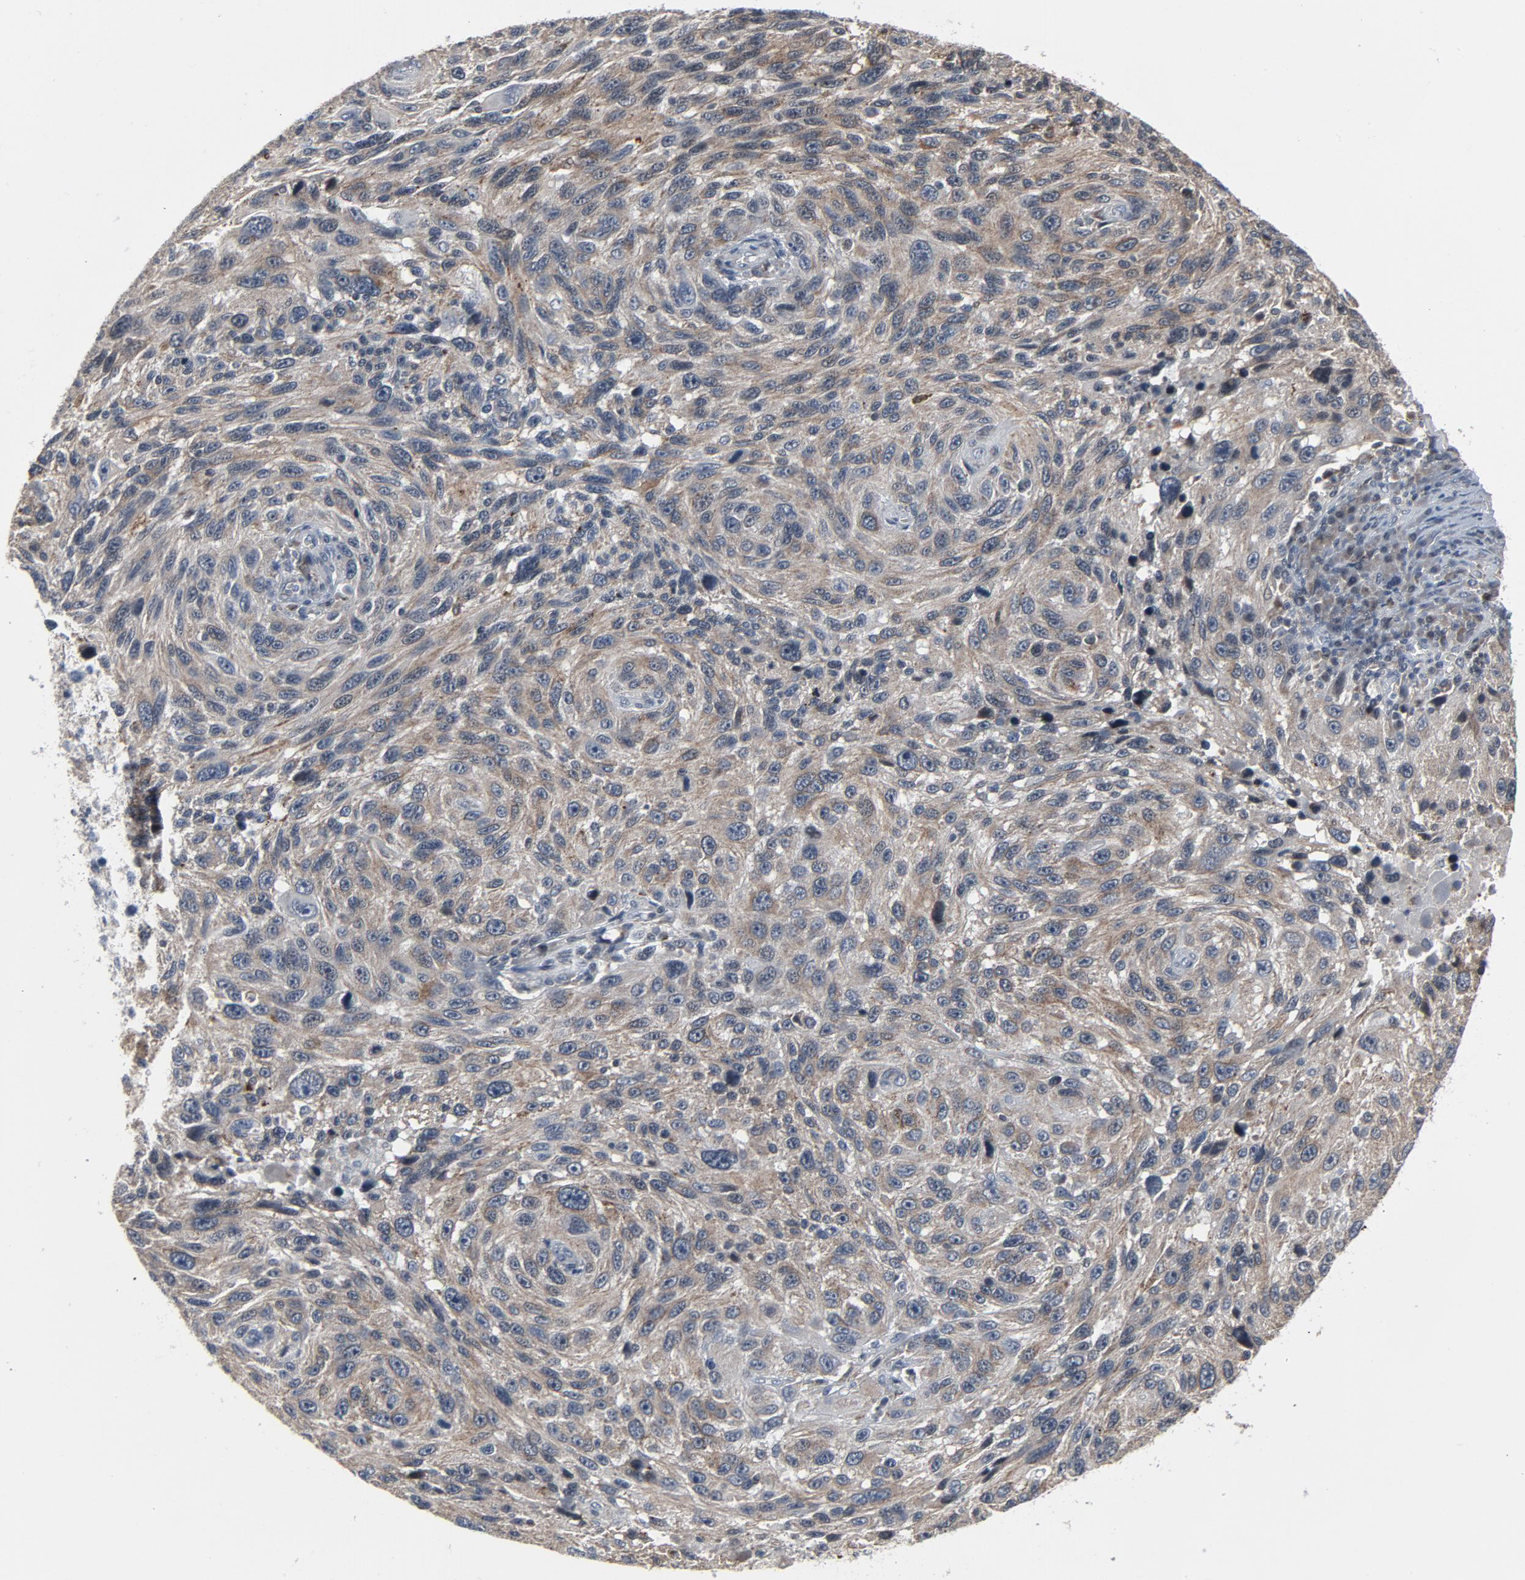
{"staining": {"intensity": "negative", "quantity": "none", "location": "none"}, "tissue": "melanoma", "cell_type": "Tumor cells", "image_type": "cancer", "snomed": [{"axis": "morphology", "description": "Malignant melanoma, NOS"}, {"axis": "topography", "description": "Skin"}], "caption": "Immunohistochemical staining of human malignant melanoma reveals no significant positivity in tumor cells. (DAB immunohistochemistry (IHC), high magnification).", "gene": "PDZD4", "patient": {"sex": "male", "age": 53}}